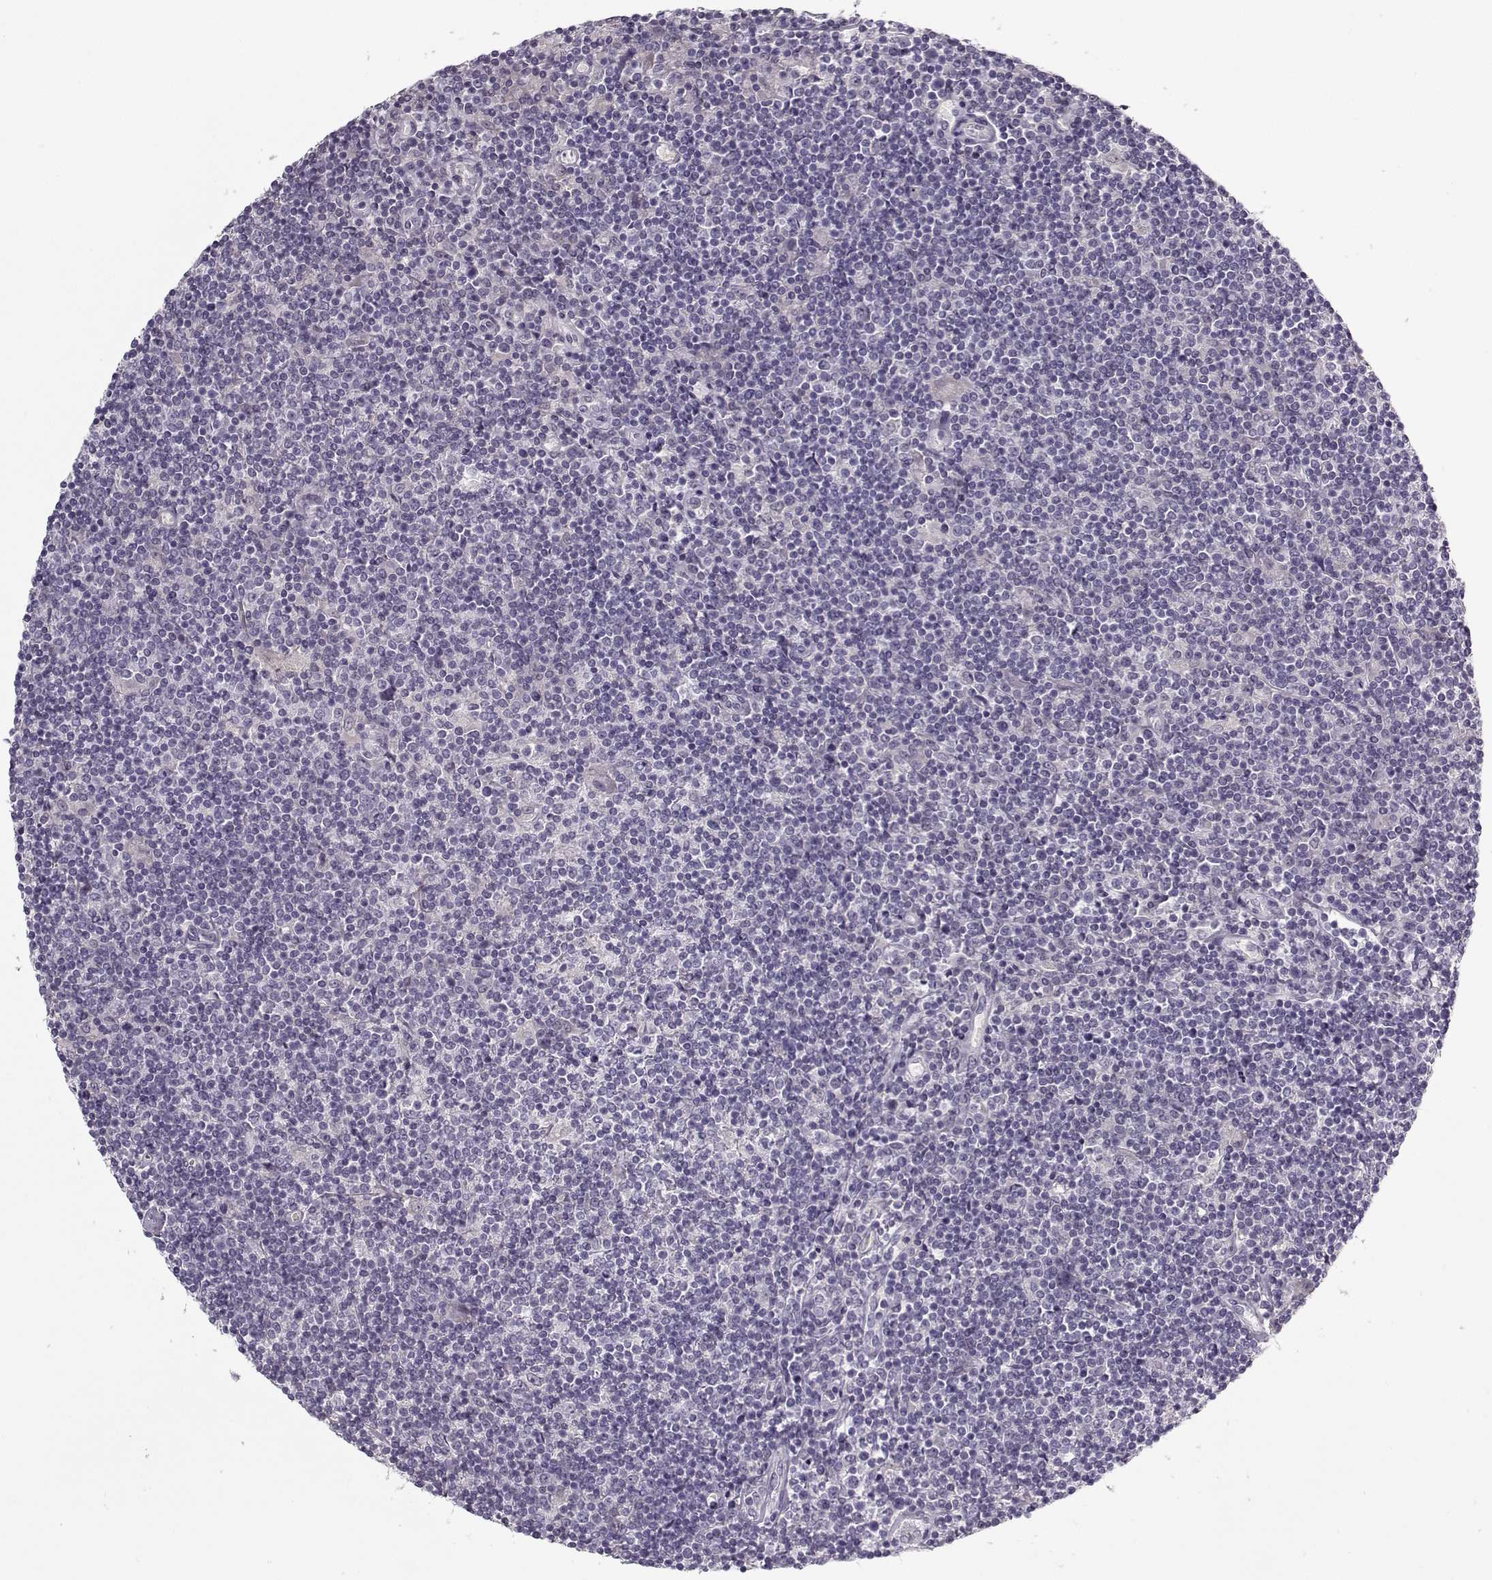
{"staining": {"intensity": "negative", "quantity": "none", "location": "none"}, "tissue": "lymphoma", "cell_type": "Tumor cells", "image_type": "cancer", "snomed": [{"axis": "morphology", "description": "Hodgkin's disease, NOS"}, {"axis": "topography", "description": "Lymph node"}], "caption": "An IHC image of lymphoma is shown. There is no staining in tumor cells of lymphoma. (DAB (3,3'-diaminobenzidine) IHC with hematoxylin counter stain).", "gene": "LUM", "patient": {"sex": "male", "age": 40}}